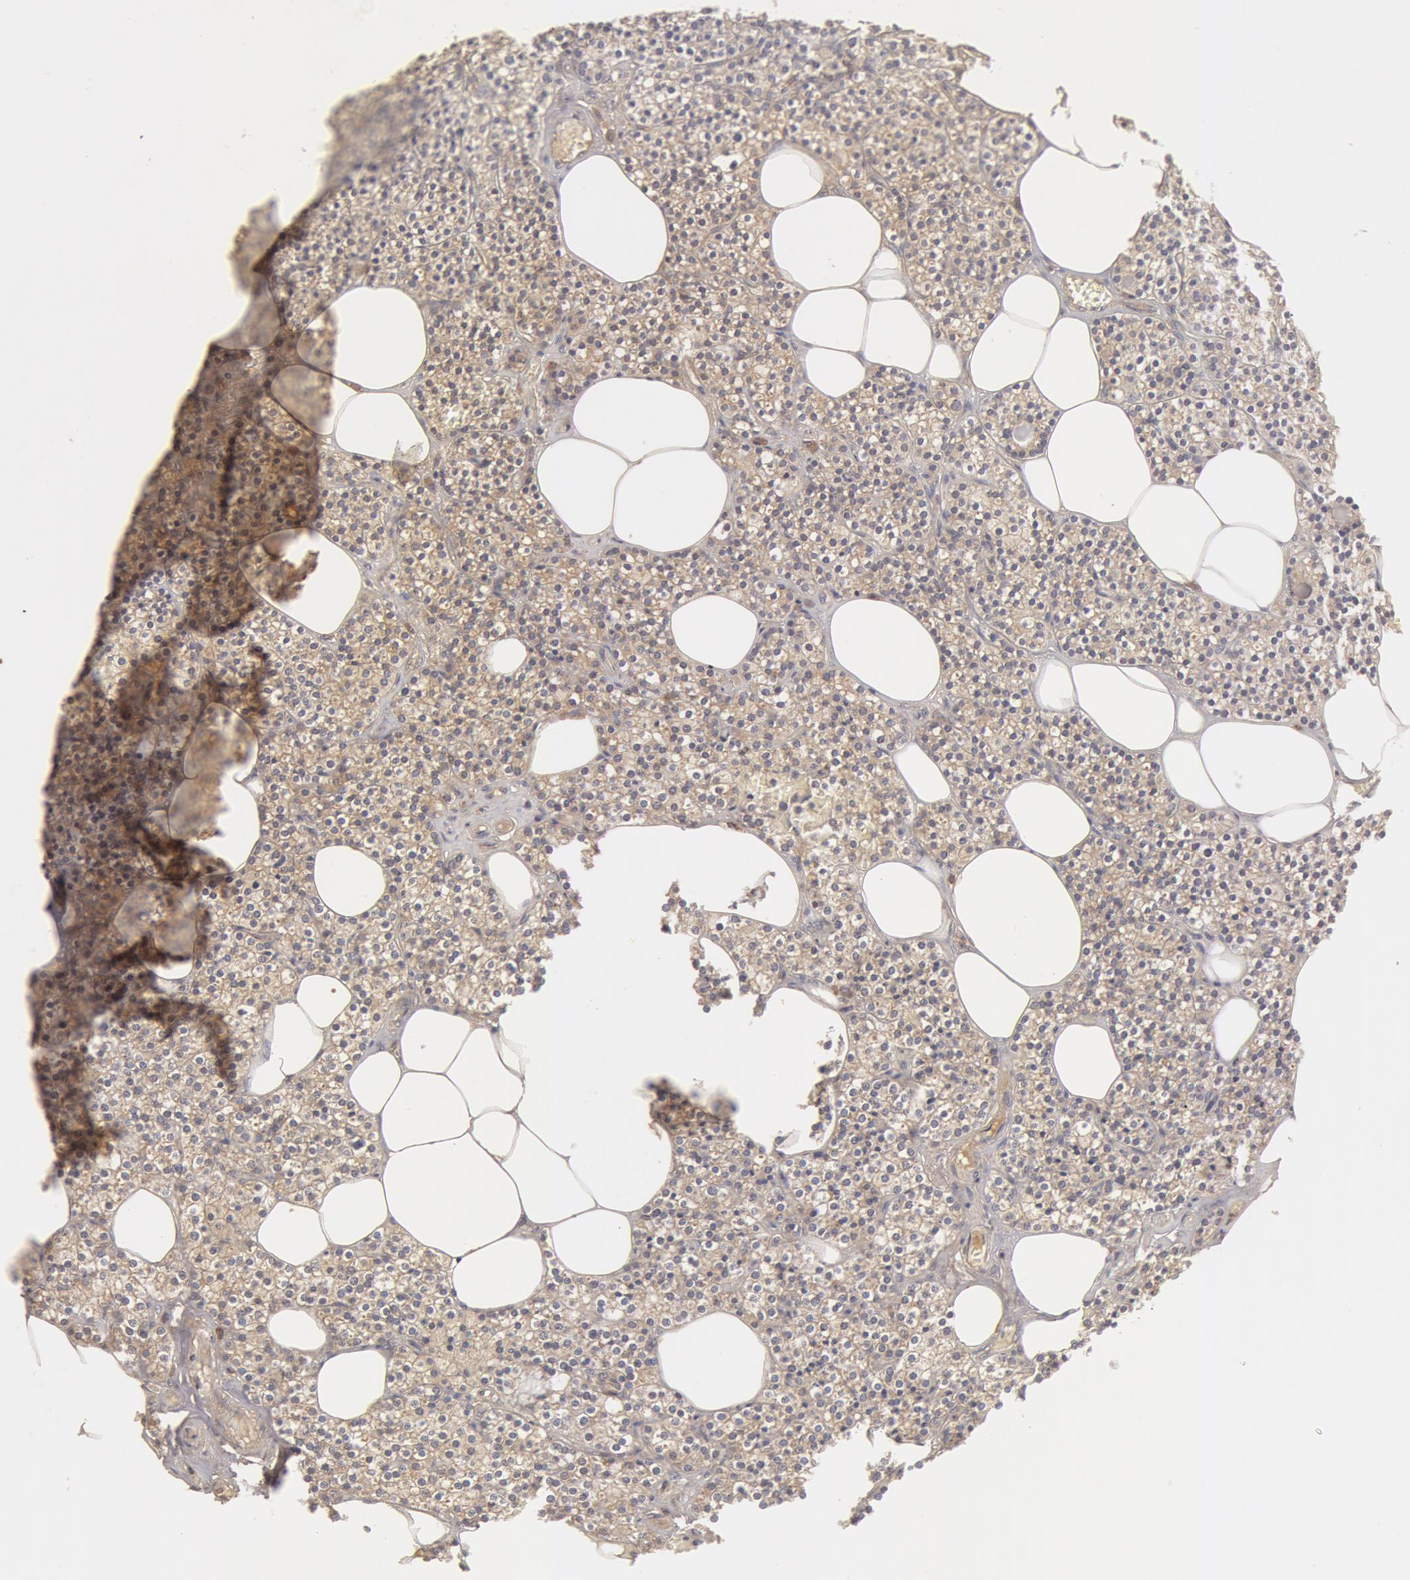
{"staining": {"intensity": "weak", "quantity": ">75%", "location": "cytoplasmic/membranous"}, "tissue": "parathyroid gland", "cell_type": "Glandular cells", "image_type": "normal", "snomed": [{"axis": "morphology", "description": "Normal tissue, NOS"}, {"axis": "topography", "description": "Parathyroid gland"}], "caption": "Immunohistochemical staining of unremarkable parathyroid gland shows low levels of weak cytoplasmic/membranous positivity in approximately >75% of glandular cells. (IHC, brightfield microscopy, high magnification).", "gene": "BCHE", "patient": {"sex": "male", "age": 51}}